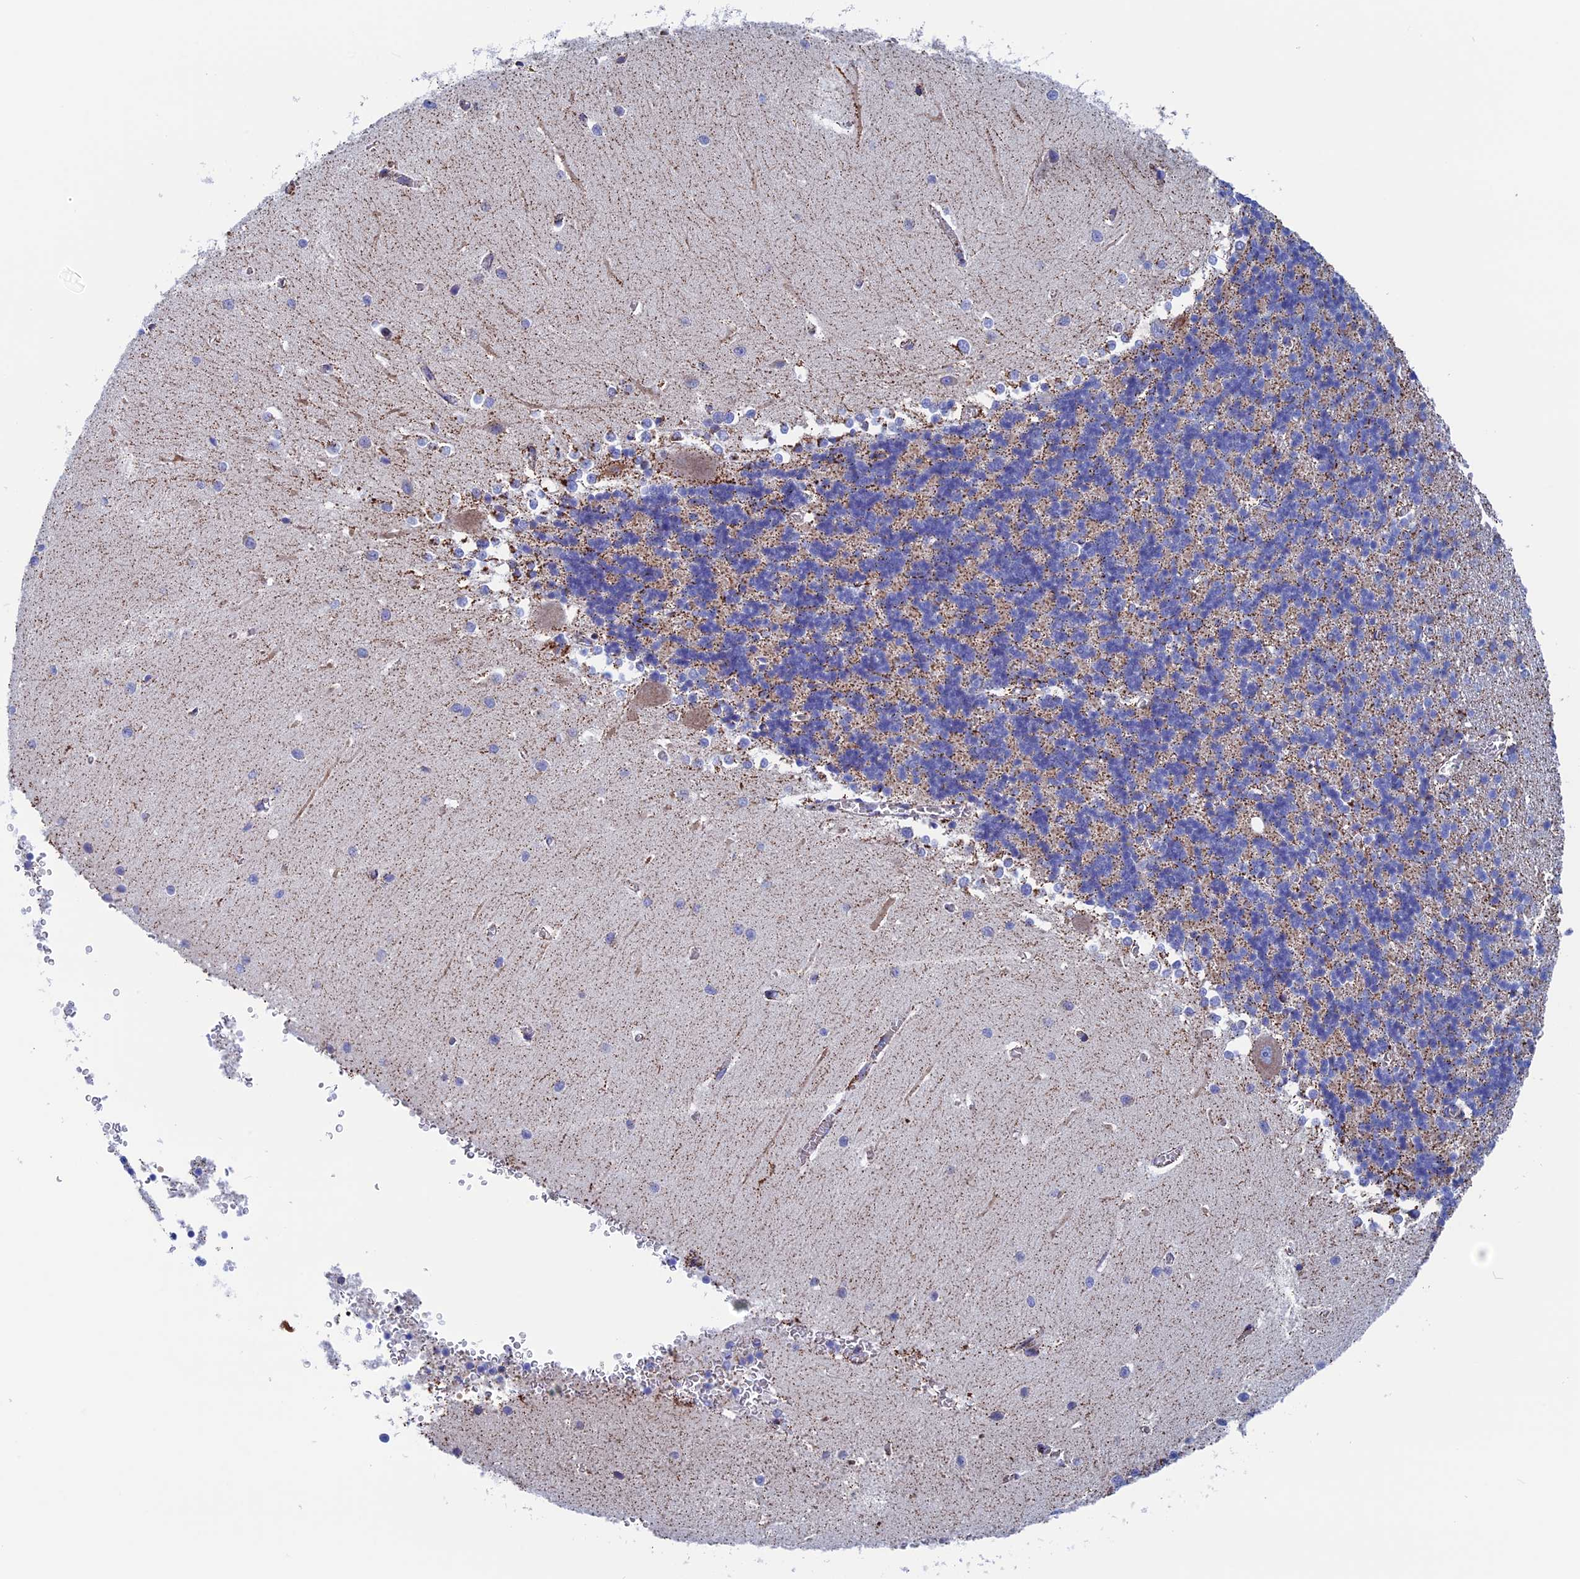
{"staining": {"intensity": "negative", "quantity": "none", "location": "none"}, "tissue": "cerebellum", "cell_type": "Cells in granular layer", "image_type": "normal", "snomed": [{"axis": "morphology", "description": "Normal tissue, NOS"}, {"axis": "topography", "description": "Cerebellum"}], "caption": "The photomicrograph demonstrates no significant staining in cells in granular layer of cerebellum.", "gene": "WDR83", "patient": {"sex": "male", "age": 37}}